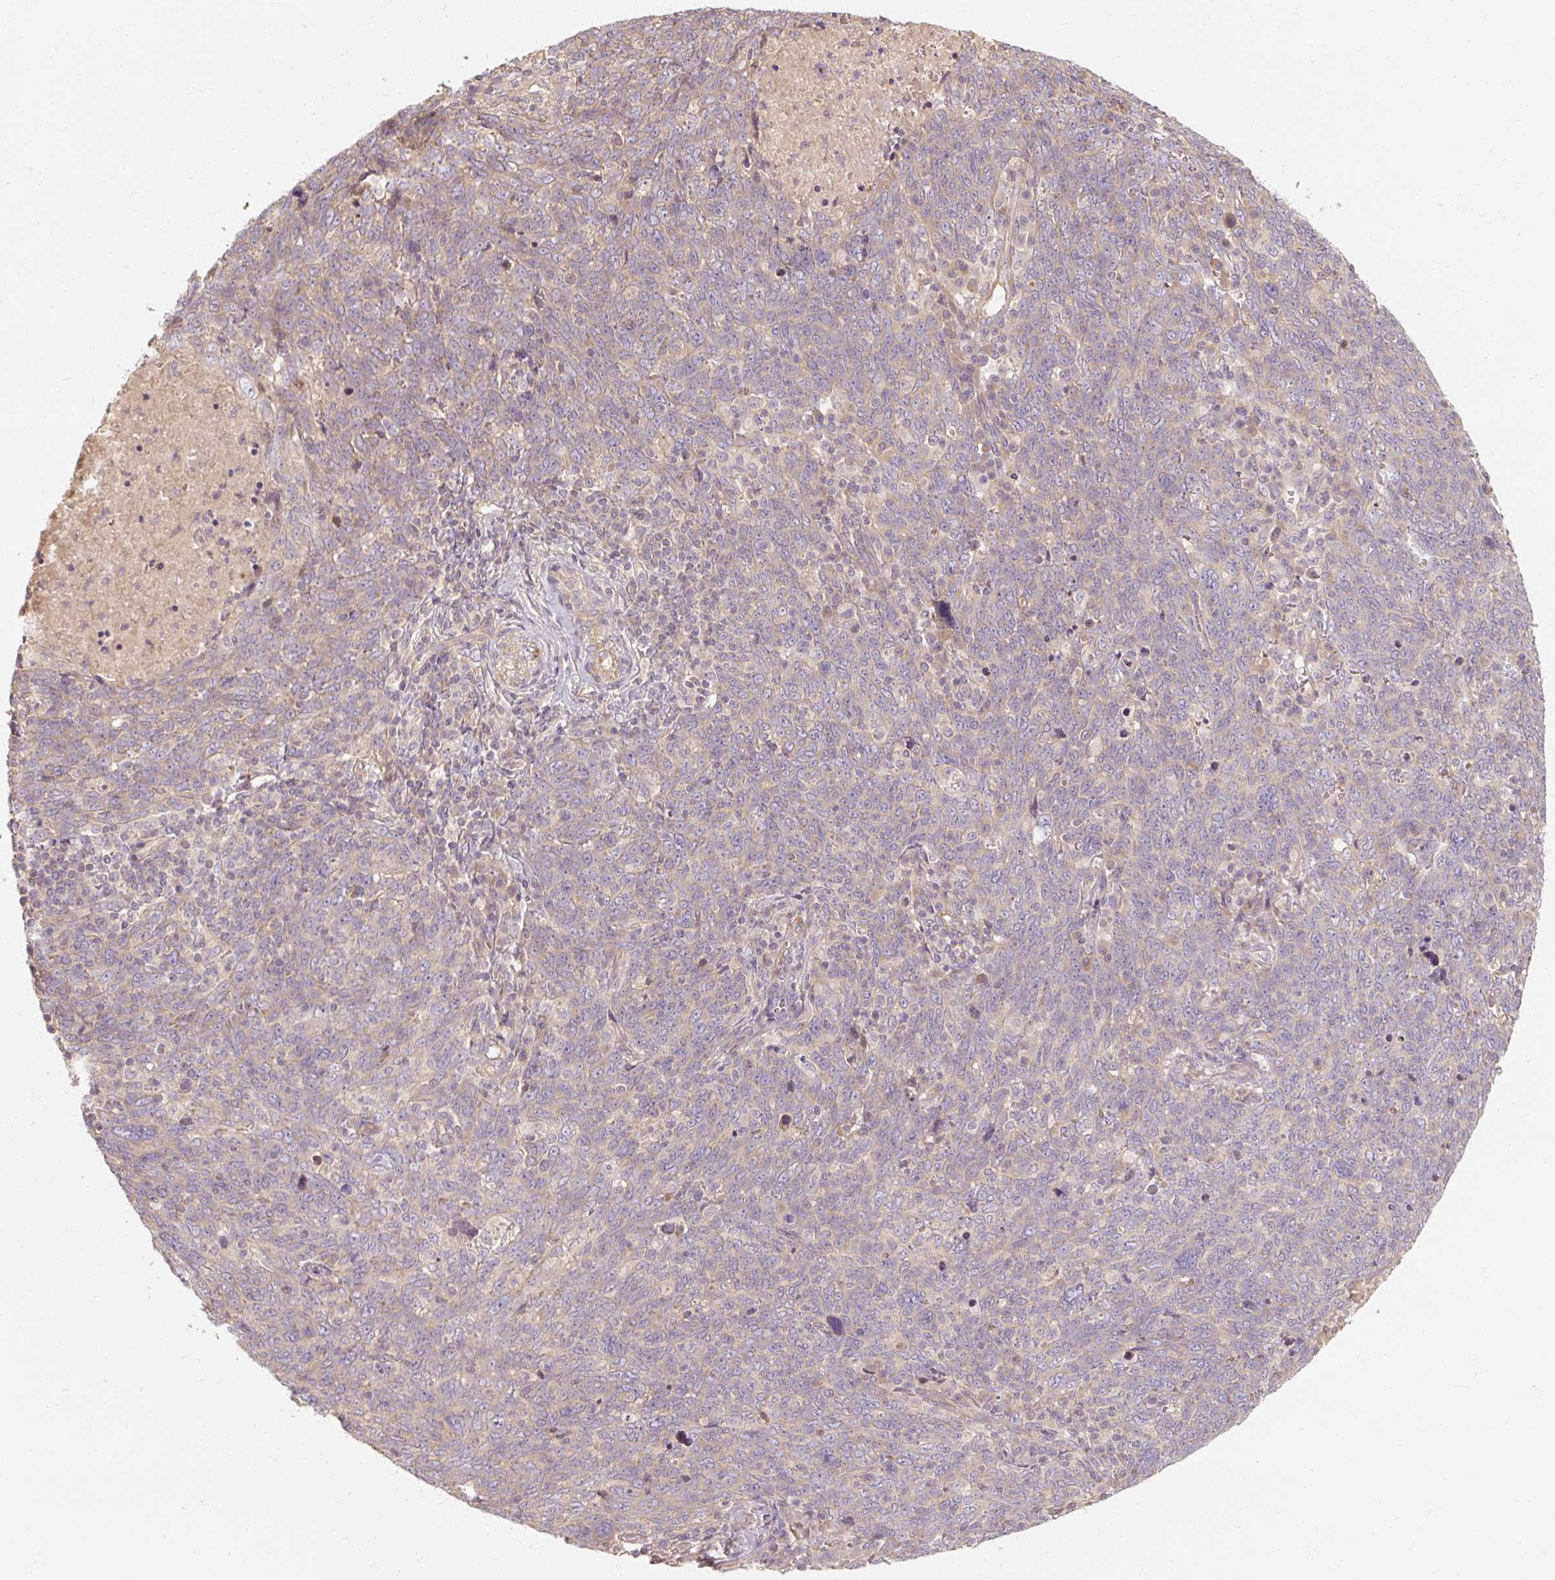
{"staining": {"intensity": "negative", "quantity": "none", "location": "none"}, "tissue": "lung cancer", "cell_type": "Tumor cells", "image_type": "cancer", "snomed": [{"axis": "morphology", "description": "Squamous cell carcinoma, NOS"}, {"axis": "topography", "description": "Lung"}], "caption": "There is no significant staining in tumor cells of lung cancer. Nuclei are stained in blue.", "gene": "RB1CC1", "patient": {"sex": "female", "age": 72}}